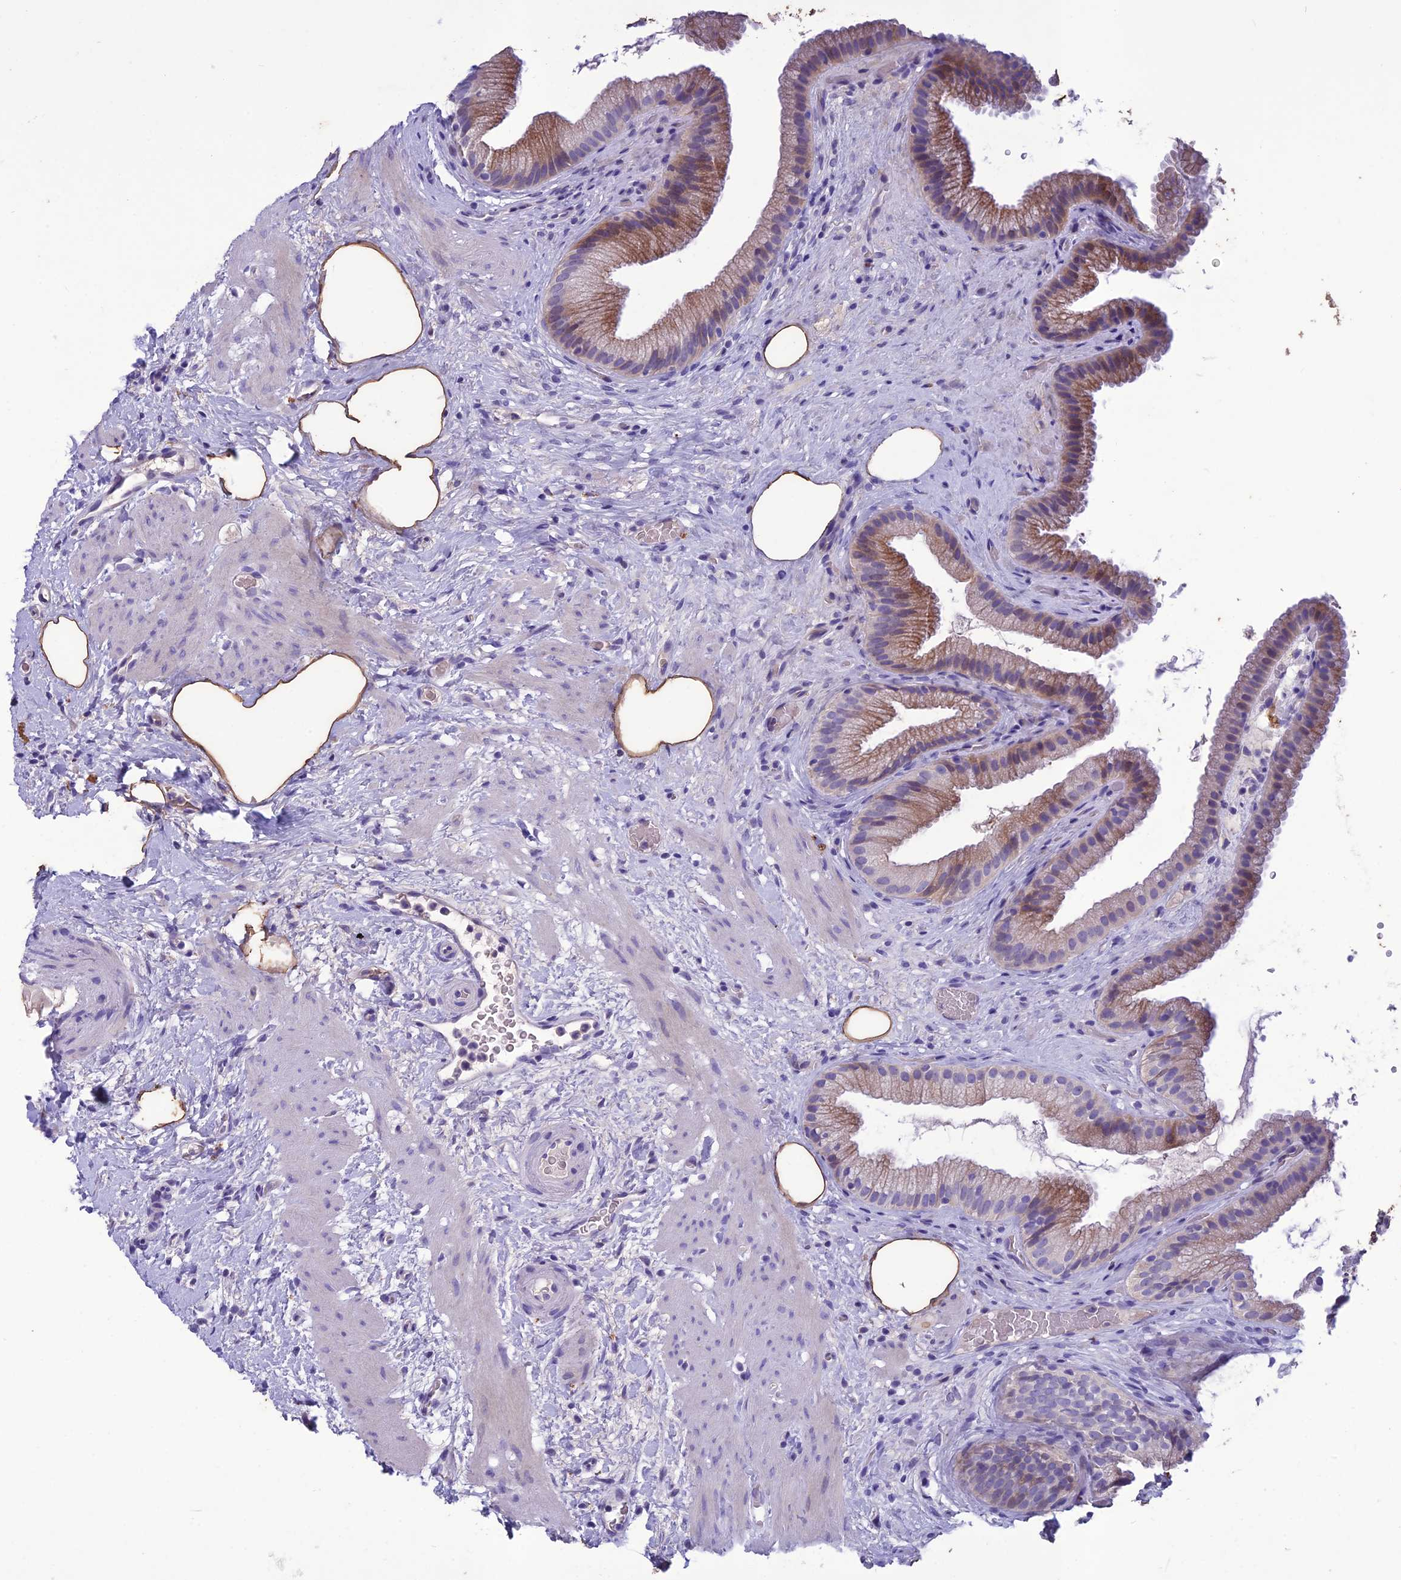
{"staining": {"intensity": "moderate", "quantity": "25%-75%", "location": "cytoplasmic/membranous"}, "tissue": "gallbladder", "cell_type": "Glandular cells", "image_type": "normal", "snomed": [{"axis": "morphology", "description": "Normal tissue, NOS"}, {"axis": "morphology", "description": "Inflammation, NOS"}, {"axis": "topography", "description": "Gallbladder"}], "caption": "Protein expression analysis of unremarkable gallbladder exhibits moderate cytoplasmic/membranous staining in approximately 25%-75% of glandular cells. Ihc stains the protein of interest in brown and the nuclei are stained blue.", "gene": "IFT172", "patient": {"sex": "male", "age": 51}}